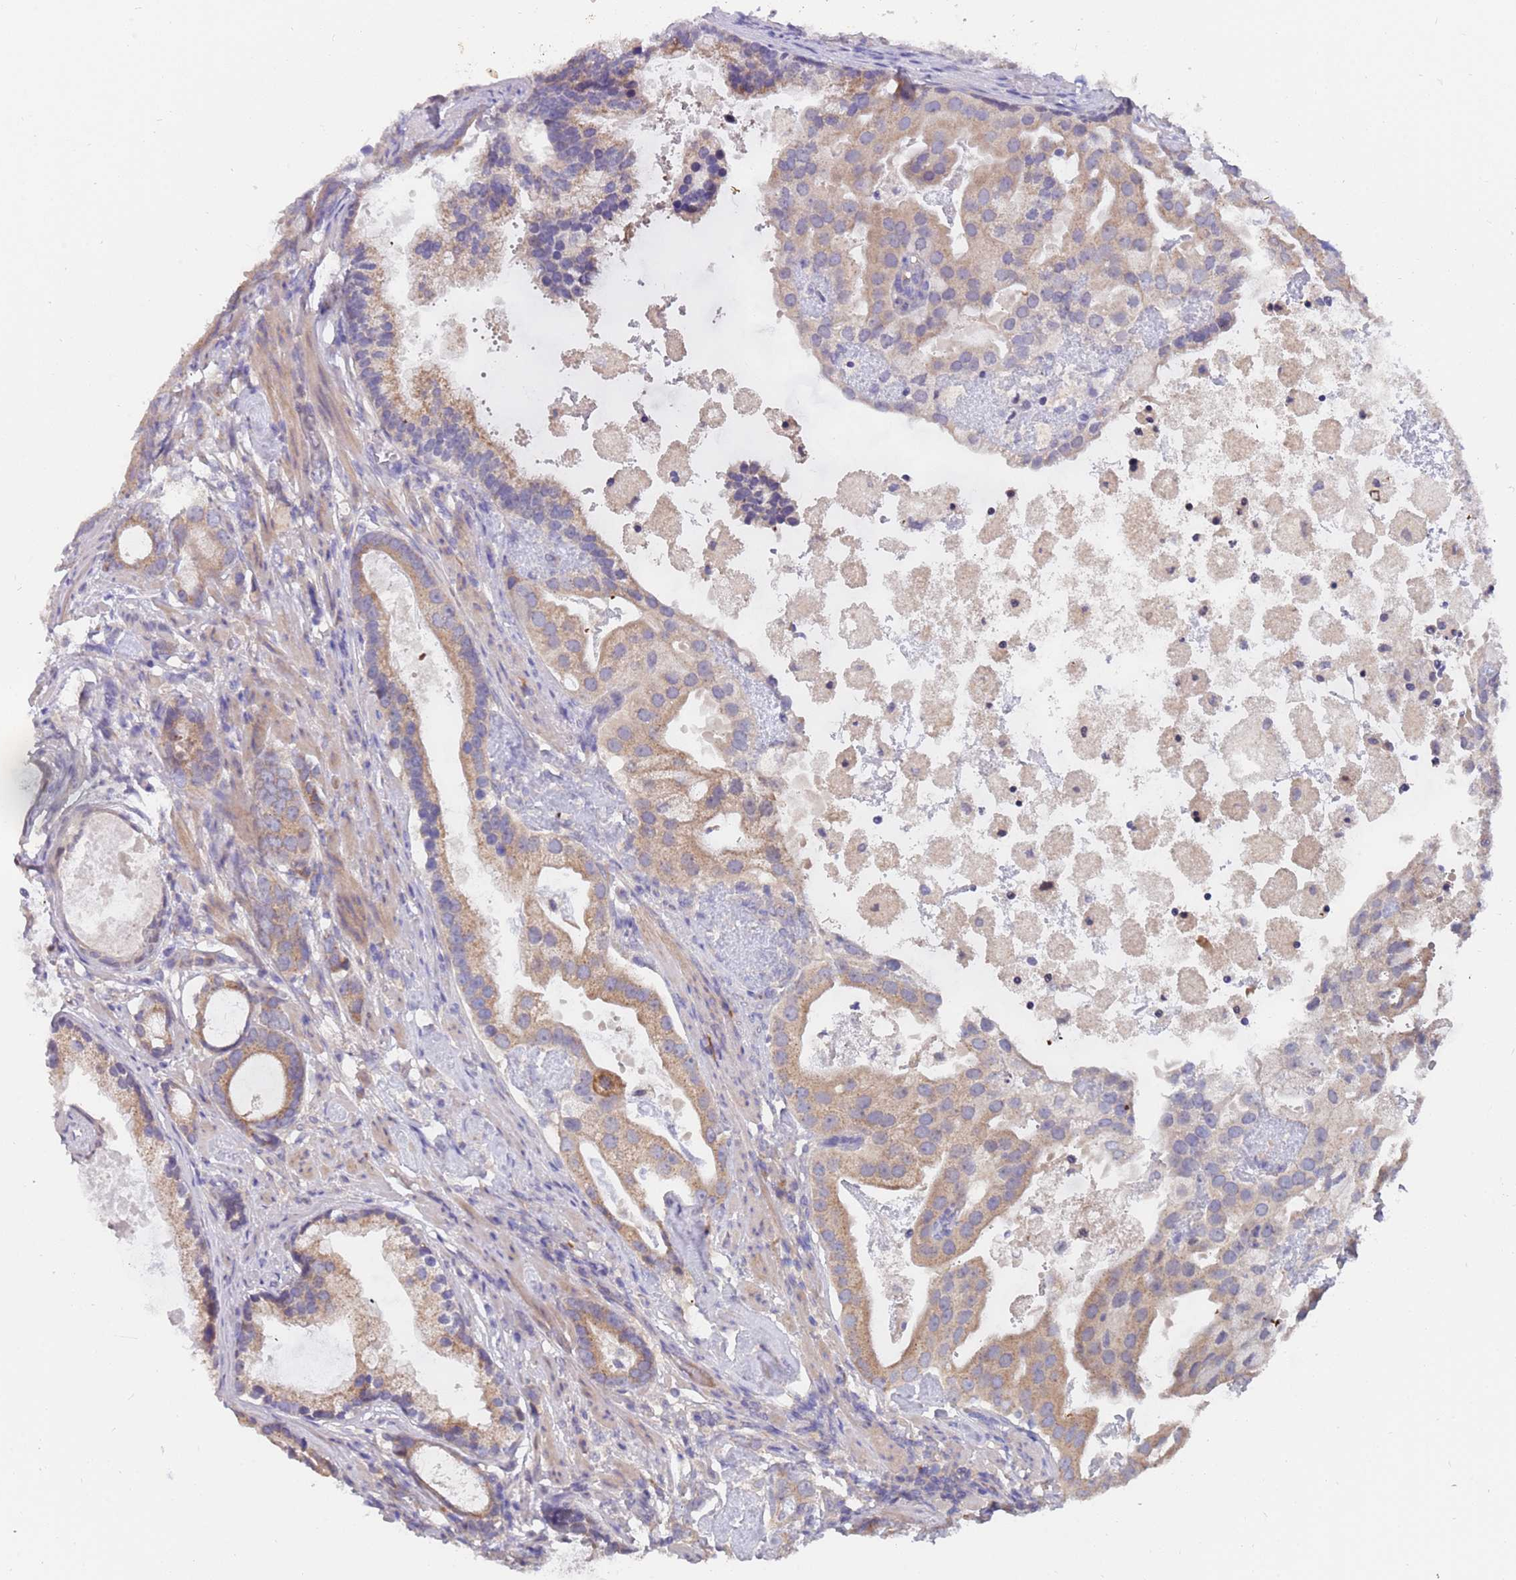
{"staining": {"intensity": "moderate", "quantity": ">75%", "location": "cytoplasmic/membranous"}, "tissue": "prostate cancer", "cell_type": "Tumor cells", "image_type": "cancer", "snomed": [{"axis": "morphology", "description": "Adenocarcinoma, Low grade"}, {"axis": "topography", "description": "Prostate"}], "caption": "Human prostate cancer stained for a protein (brown) exhibits moderate cytoplasmic/membranous positive expression in approximately >75% of tumor cells.", "gene": "ZNF746", "patient": {"sex": "male", "age": 71}}